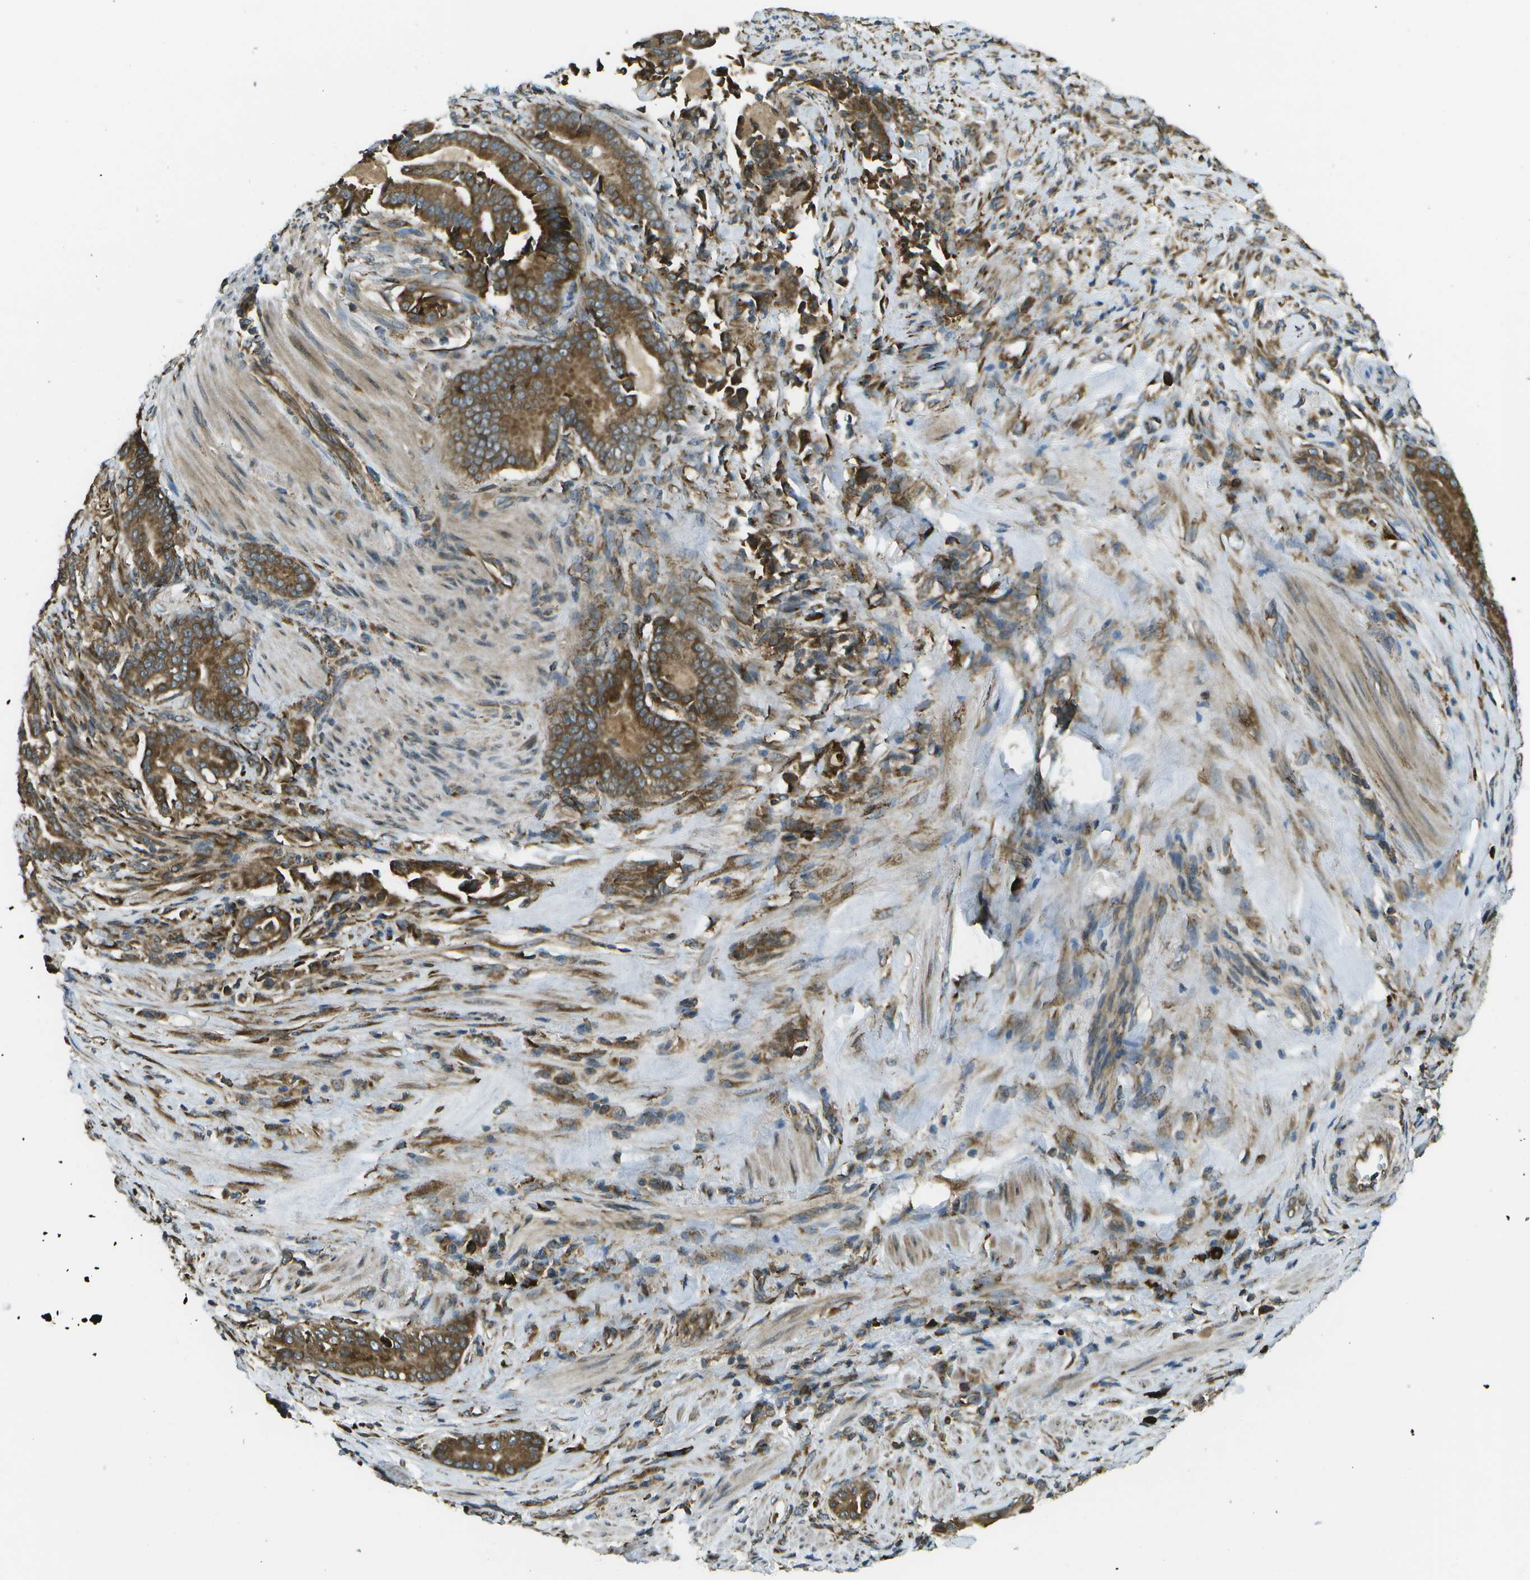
{"staining": {"intensity": "strong", "quantity": ">75%", "location": "cytoplasmic/membranous"}, "tissue": "pancreatic cancer", "cell_type": "Tumor cells", "image_type": "cancer", "snomed": [{"axis": "morphology", "description": "Normal tissue, NOS"}, {"axis": "morphology", "description": "Adenocarcinoma, NOS"}, {"axis": "topography", "description": "Pancreas"}], "caption": "An image of human pancreatic adenocarcinoma stained for a protein displays strong cytoplasmic/membranous brown staining in tumor cells. Using DAB (brown) and hematoxylin (blue) stains, captured at high magnification using brightfield microscopy.", "gene": "USP30", "patient": {"sex": "male", "age": 63}}